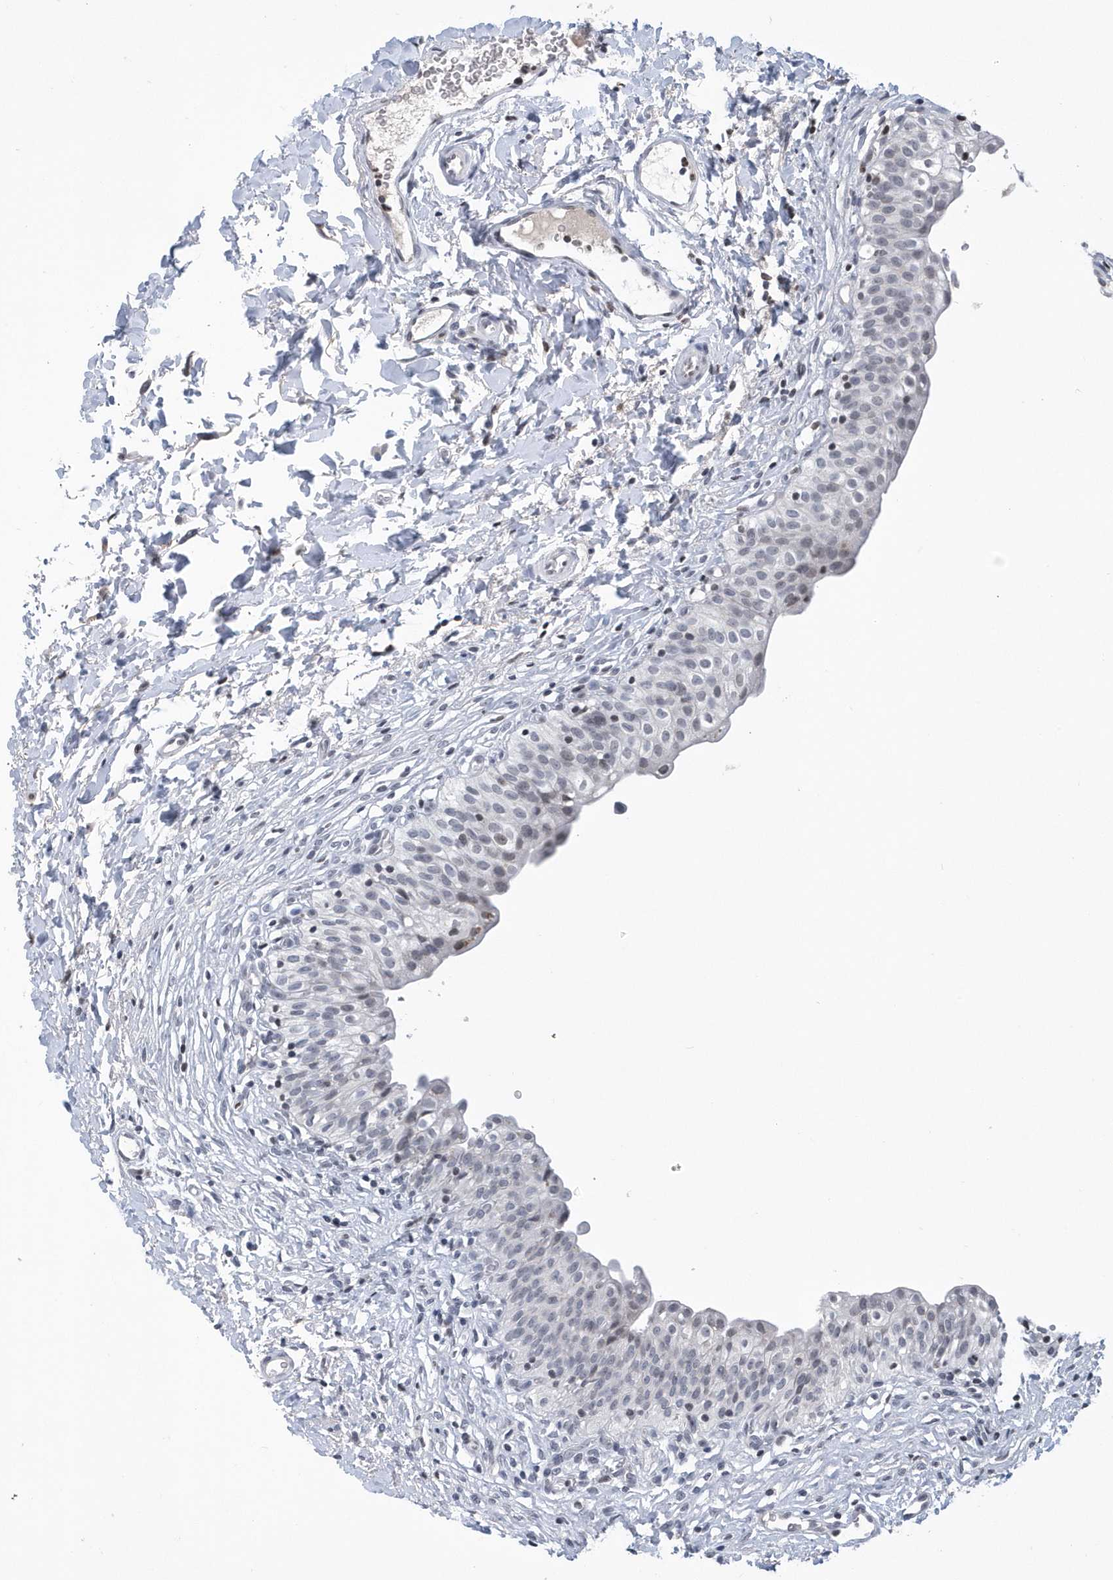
{"staining": {"intensity": "negative", "quantity": "none", "location": "none"}, "tissue": "urinary bladder", "cell_type": "Urothelial cells", "image_type": "normal", "snomed": [{"axis": "morphology", "description": "Normal tissue, NOS"}, {"axis": "topography", "description": "Urinary bladder"}], "caption": "The immunohistochemistry (IHC) histopathology image has no significant positivity in urothelial cells of urinary bladder. (DAB (3,3'-diaminobenzidine) IHC visualized using brightfield microscopy, high magnification).", "gene": "VWA5B2", "patient": {"sex": "male", "age": 55}}